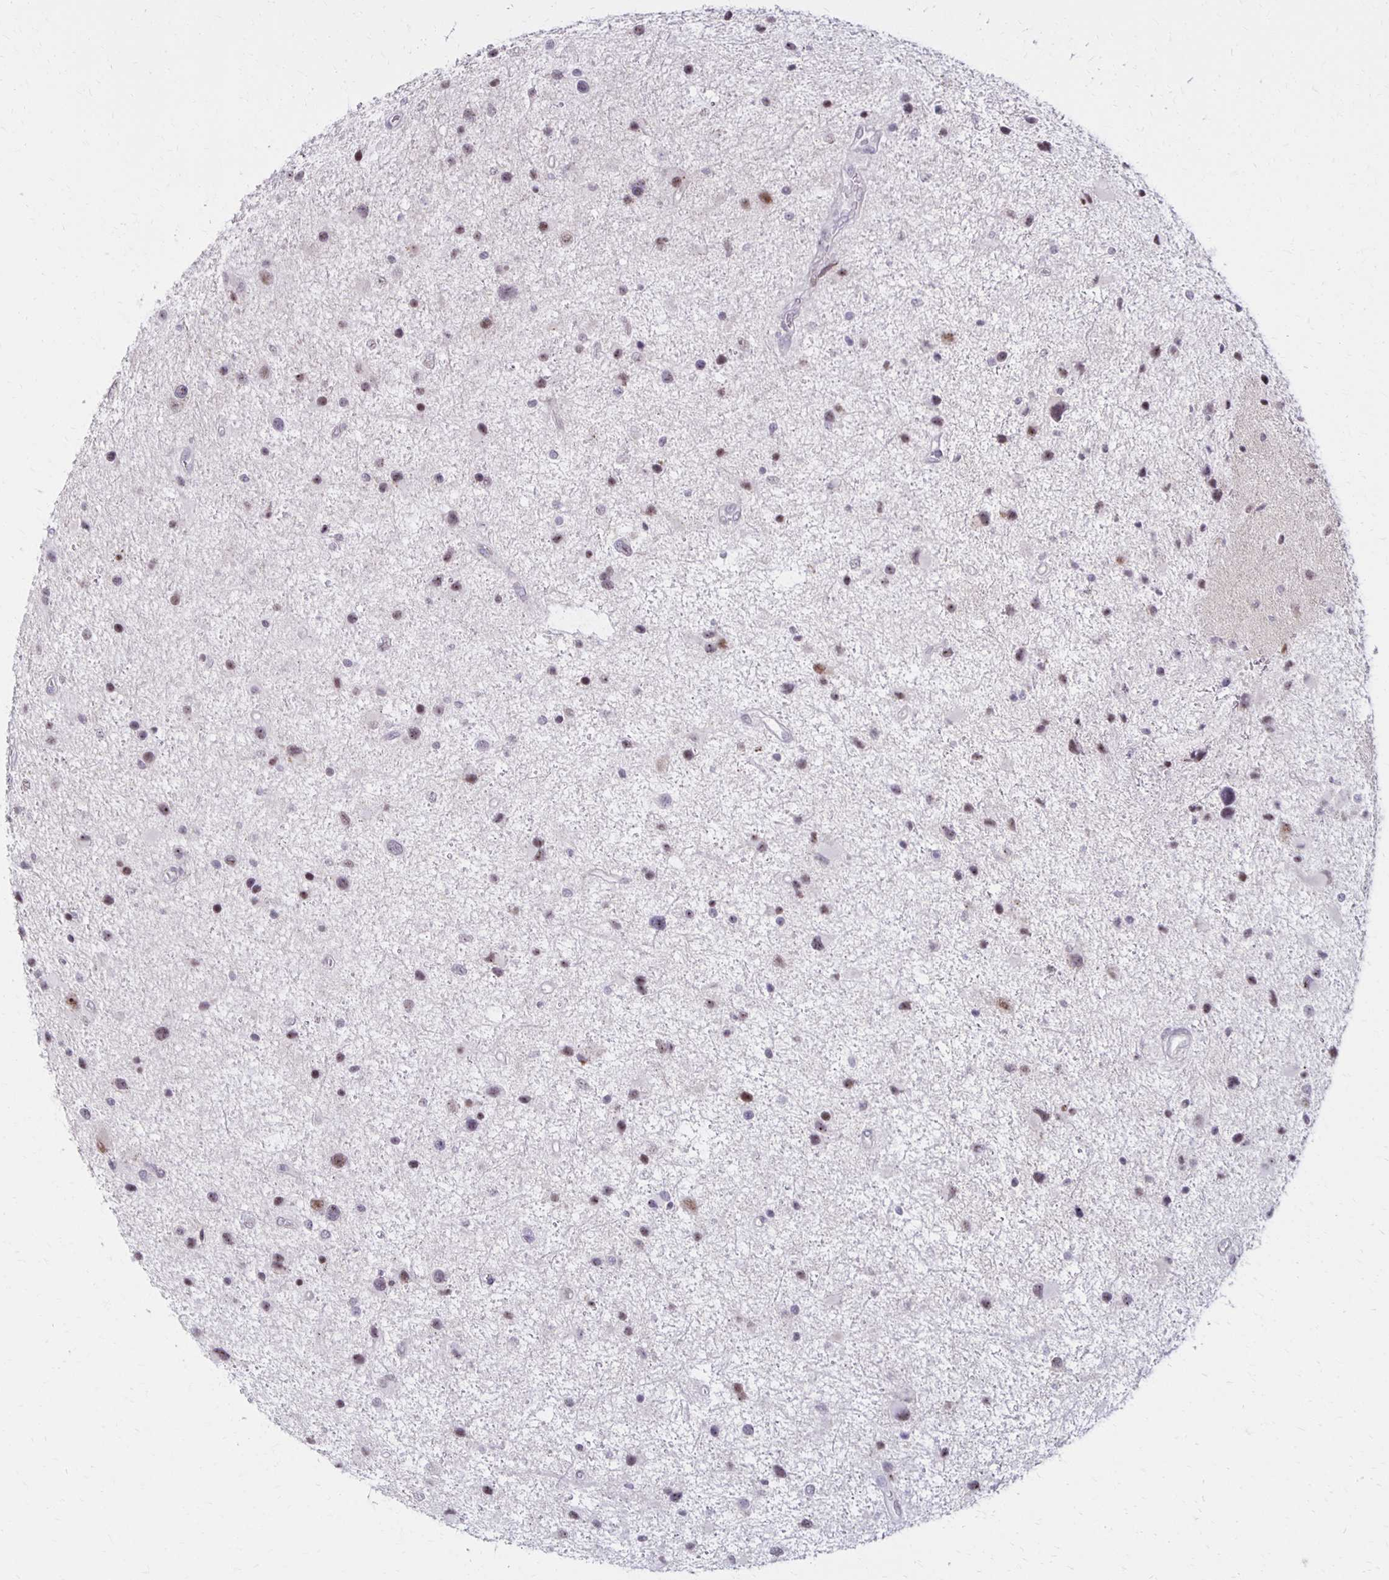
{"staining": {"intensity": "weak", "quantity": "<25%", "location": "nuclear"}, "tissue": "glioma", "cell_type": "Tumor cells", "image_type": "cancer", "snomed": [{"axis": "morphology", "description": "Glioma, malignant, Low grade"}, {"axis": "topography", "description": "Brain"}], "caption": "This is a image of immunohistochemistry (IHC) staining of glioma, which shows no positivity in tumor cells.", "gene": "DAGLA", "patient": {"sex": "female", "age": 32}}